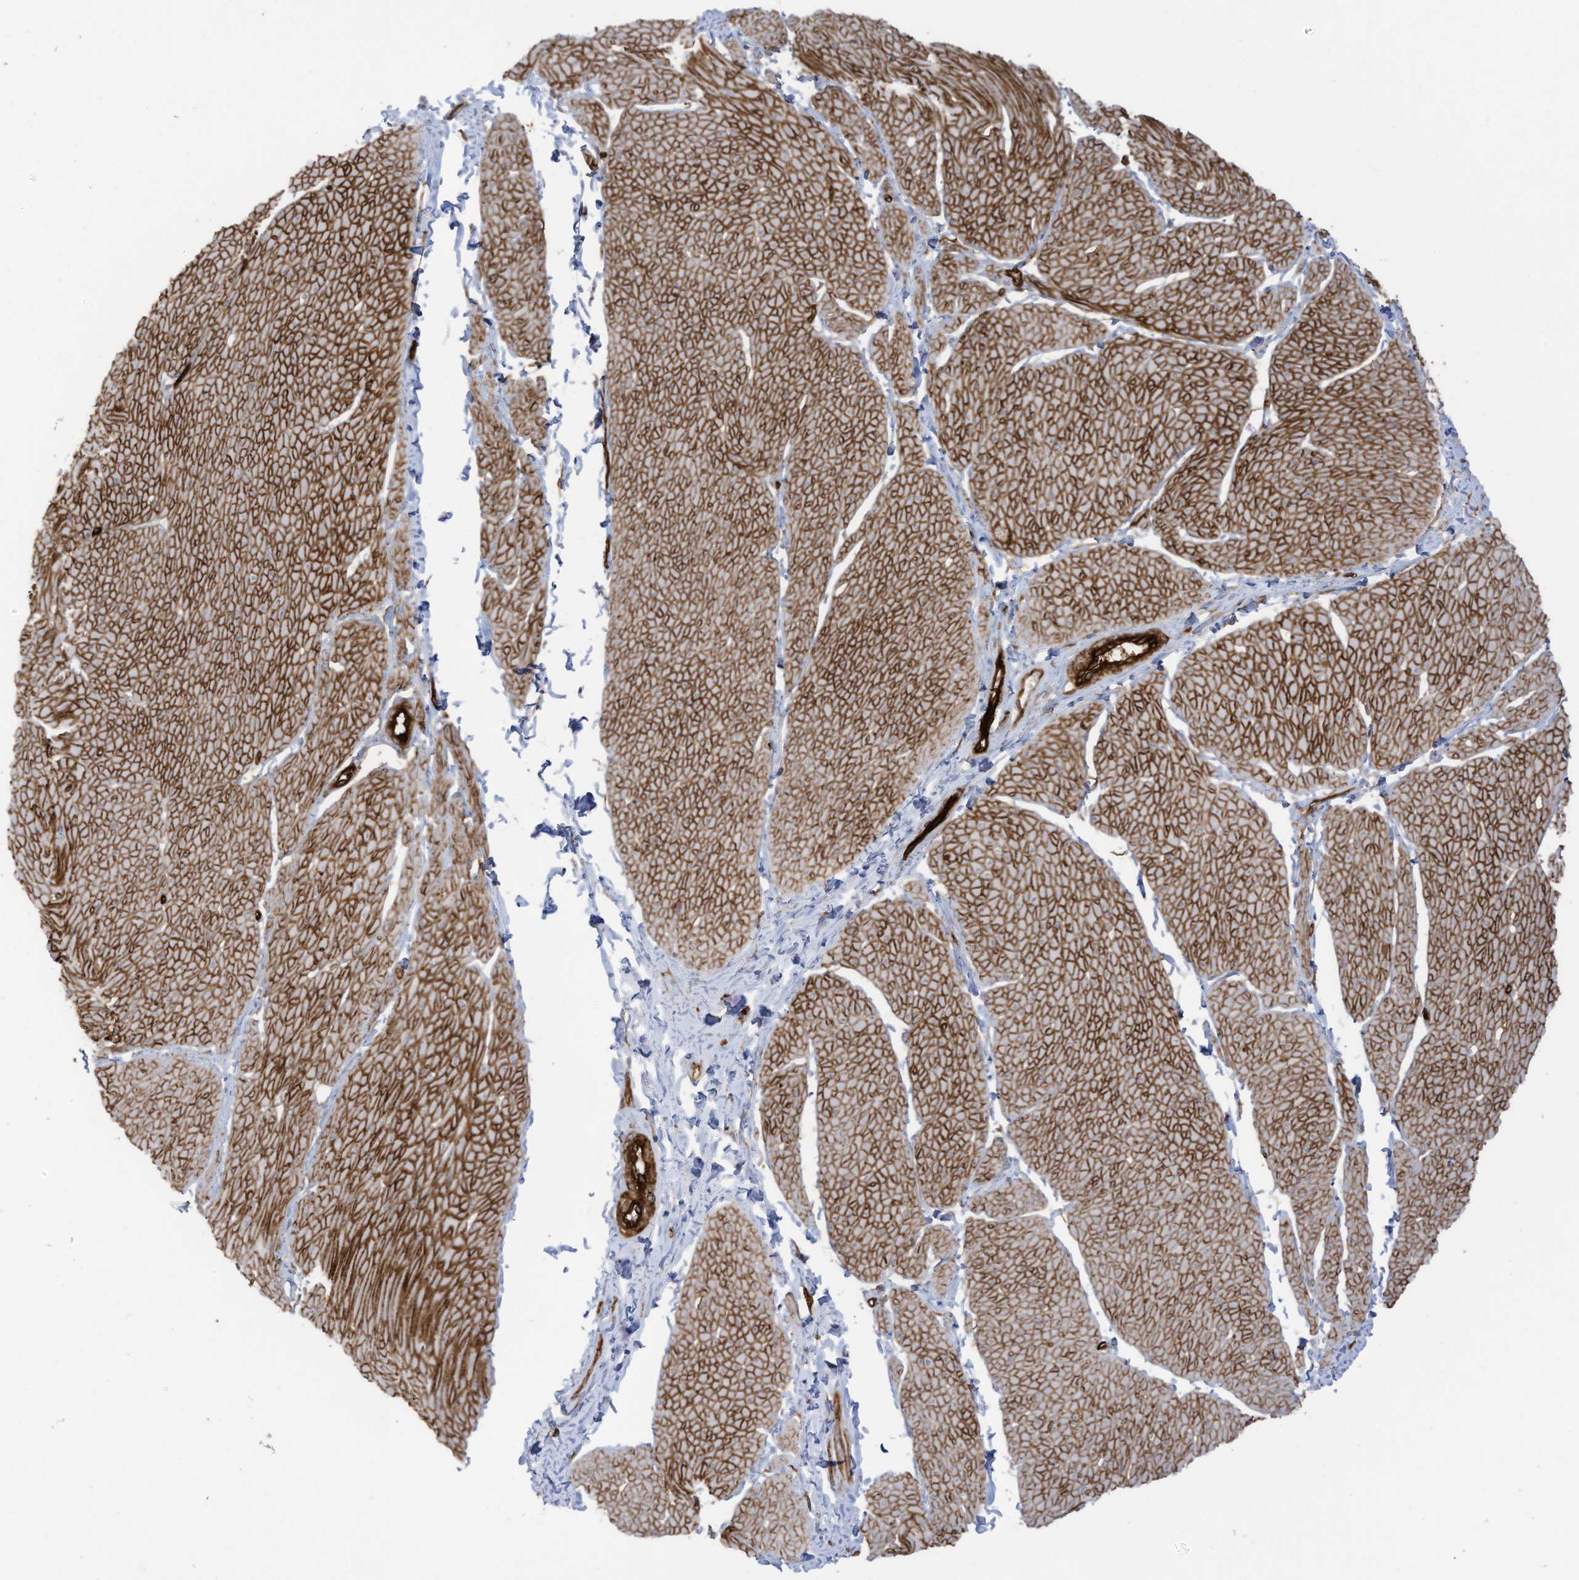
{"staining": {"intensity": "strong", "quantity": ">75%", "location": "cytoplasmic/membranous"}, "tissue": "smooth muscle", "cell_type": "Smooth muscle cells", "image_type": "normal", "snomed": [{"axis": "morphology", "description": "Urothelial carcinoma, High grade"}, {"axis": "topography", "description": "Urinary bladder"}], "caption": "Immunohistochemical staining of normal smooth muscle displays high levels of strong cytoplasmic/membranous staining in about >75% of smooth muscle cells.", "gene": "ABCB7", "patient": {"sex": "male", "age": 46}}